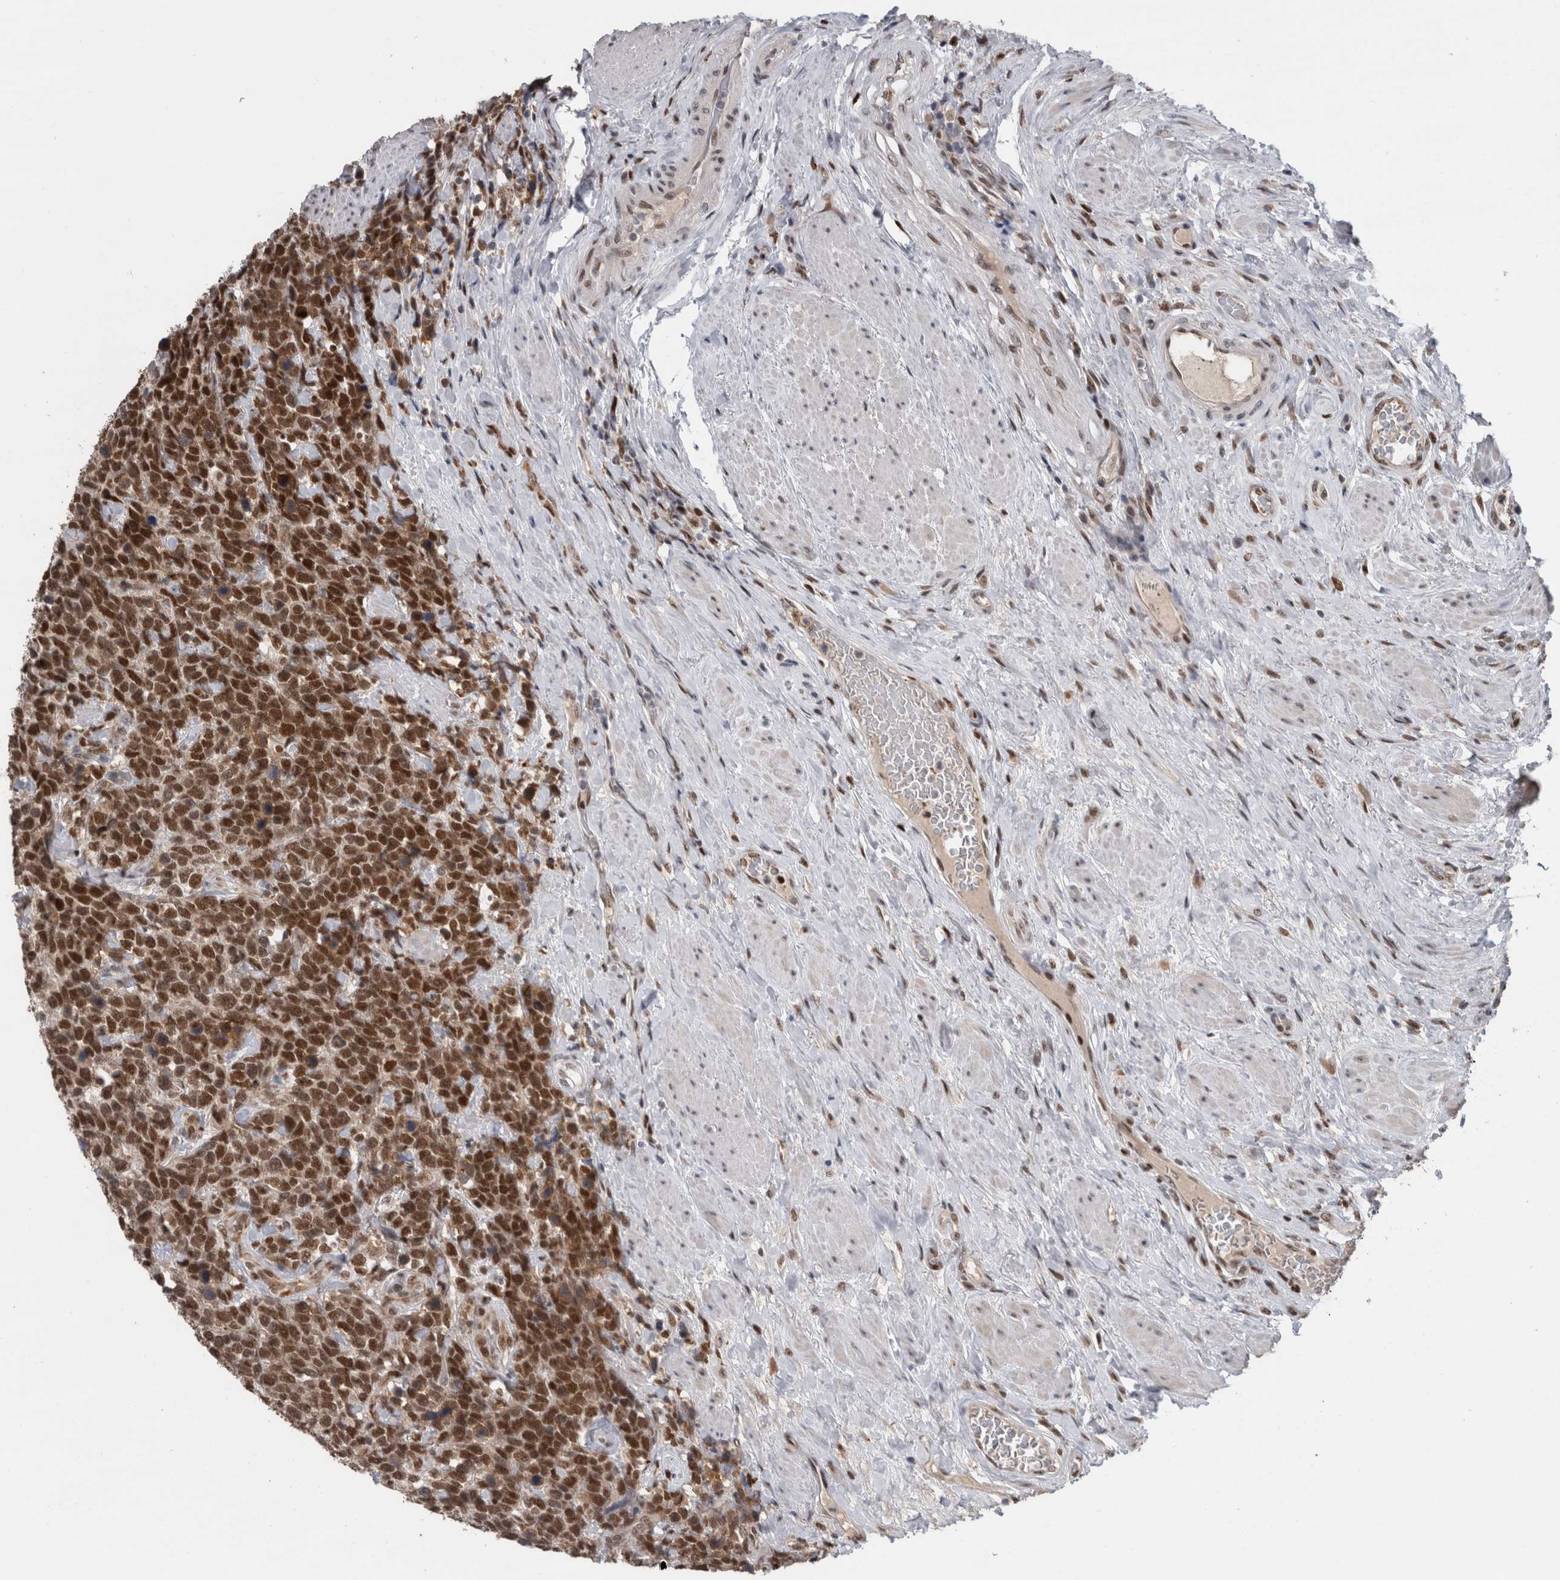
{"staining": {"intensity": "strong", "quantity": ">75%", "location": "nuclear"}, "tissue": "urothelial cancer", "cell_type": "Tumor cells", "image_type": "cancer", "snomed": [{"axis": "morphology", "description": "Urothelial carcinoma, High grade"}, {"axis": "topography", "description": "Urinary bladder"}], "caption": "The image exhibits staining of urothelial cancer, revealing strong nuclear protein positivity (brown color) within tumor cells. The staining was performed using DAB to visualize the protein expression in brown, while the nuclei were stained in blue with hematoxylin (Magnification: 20x).", "gene": "POLD2", "patient": {"sex": "female", "age": 82}}